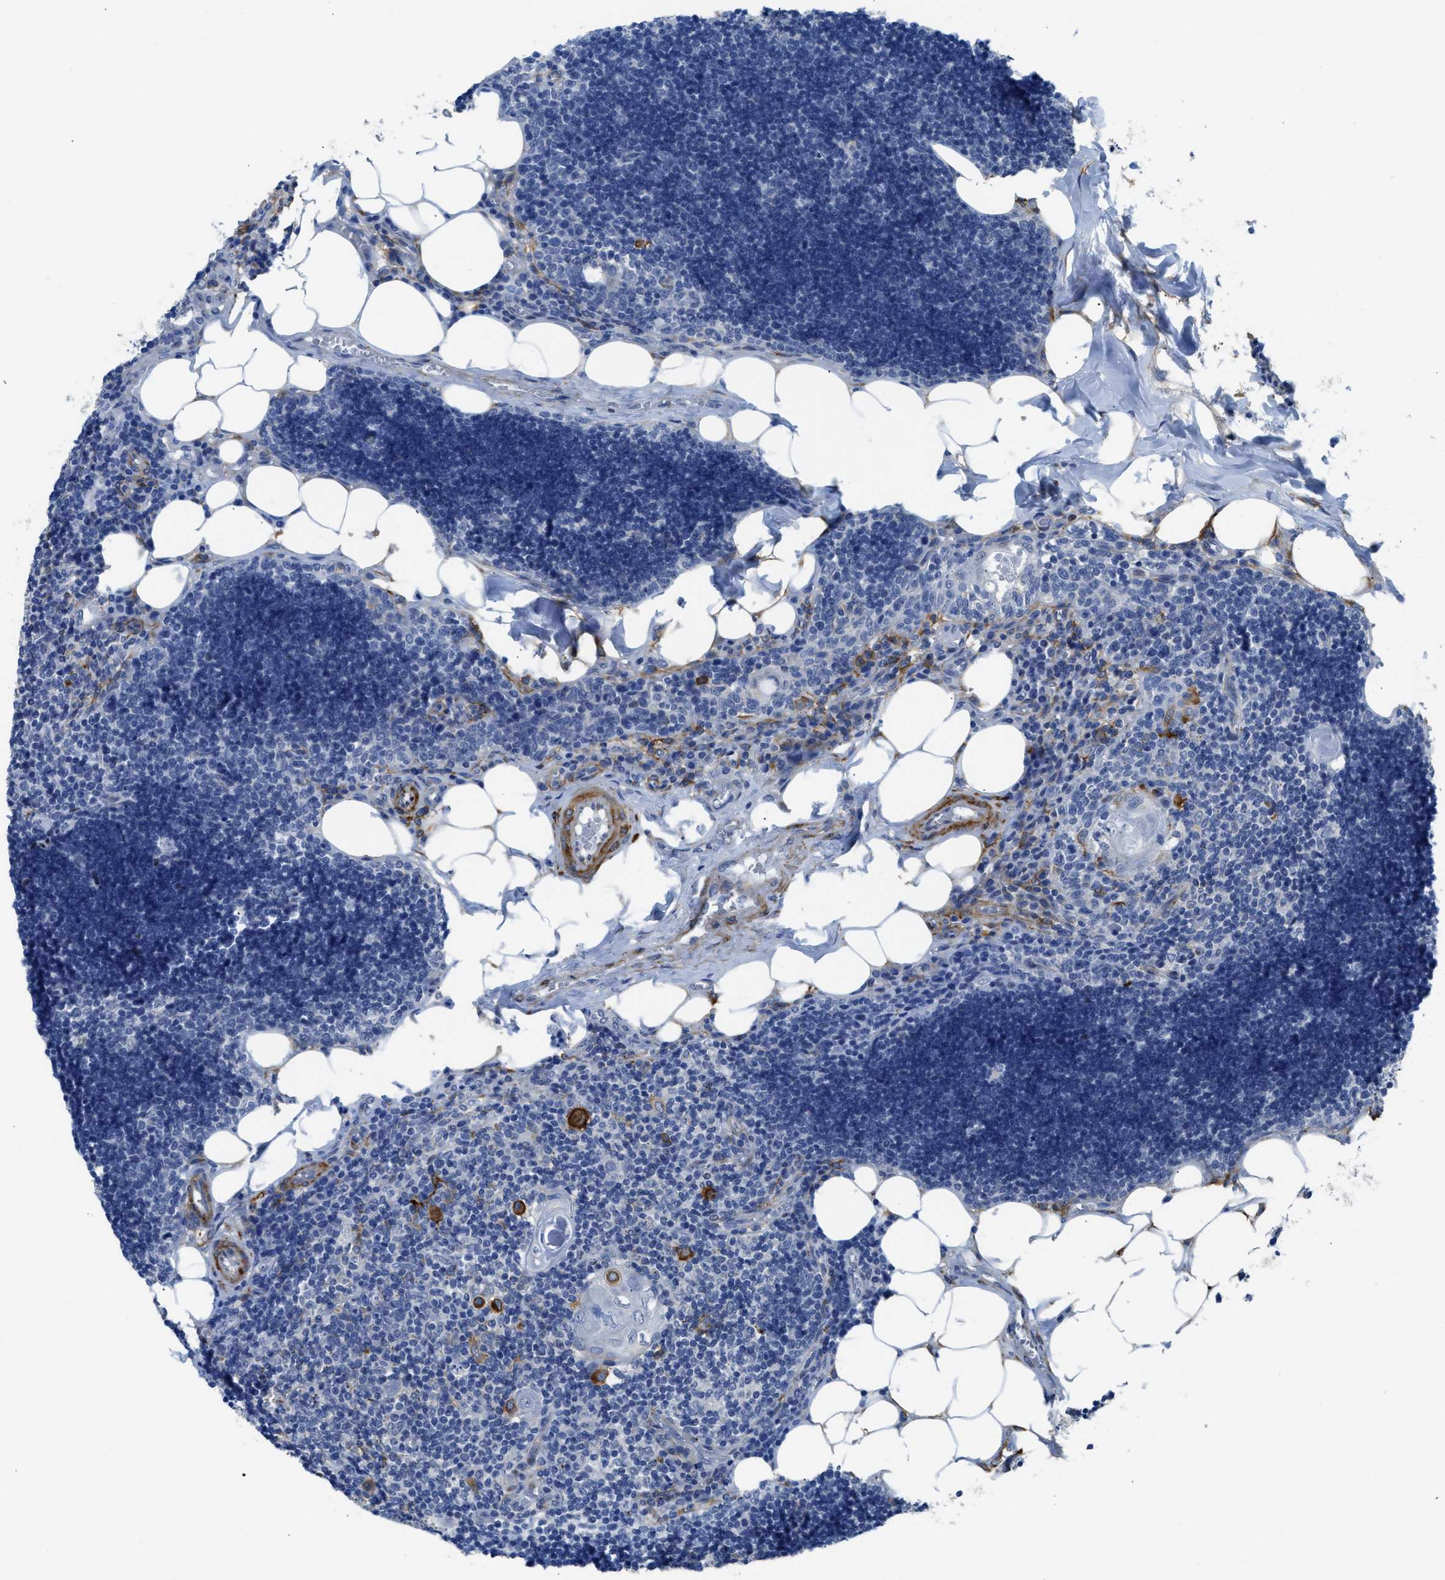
{"staining": {"intensity": "negative", "quantity": "none", "location": "none"}, "tissue": "lymph node", "cell_type": "Germinal center cells", "image_type": "normal", "snomed": [{"axis": "morphology", "description": "Normal tissue, NOS"}, {"axis": "topography", "description": "Lymph node"}], "caption": "Immunohistochemistry (IHC) histopathology image of unremarkable lymph node: human lymph node stained with DAB (3,3'-diaminobenzidine) shows no significant protein staining in germinal center cells.", "gene": "ZSWIM5", "patient": {"sex": "male", "age": 33}}